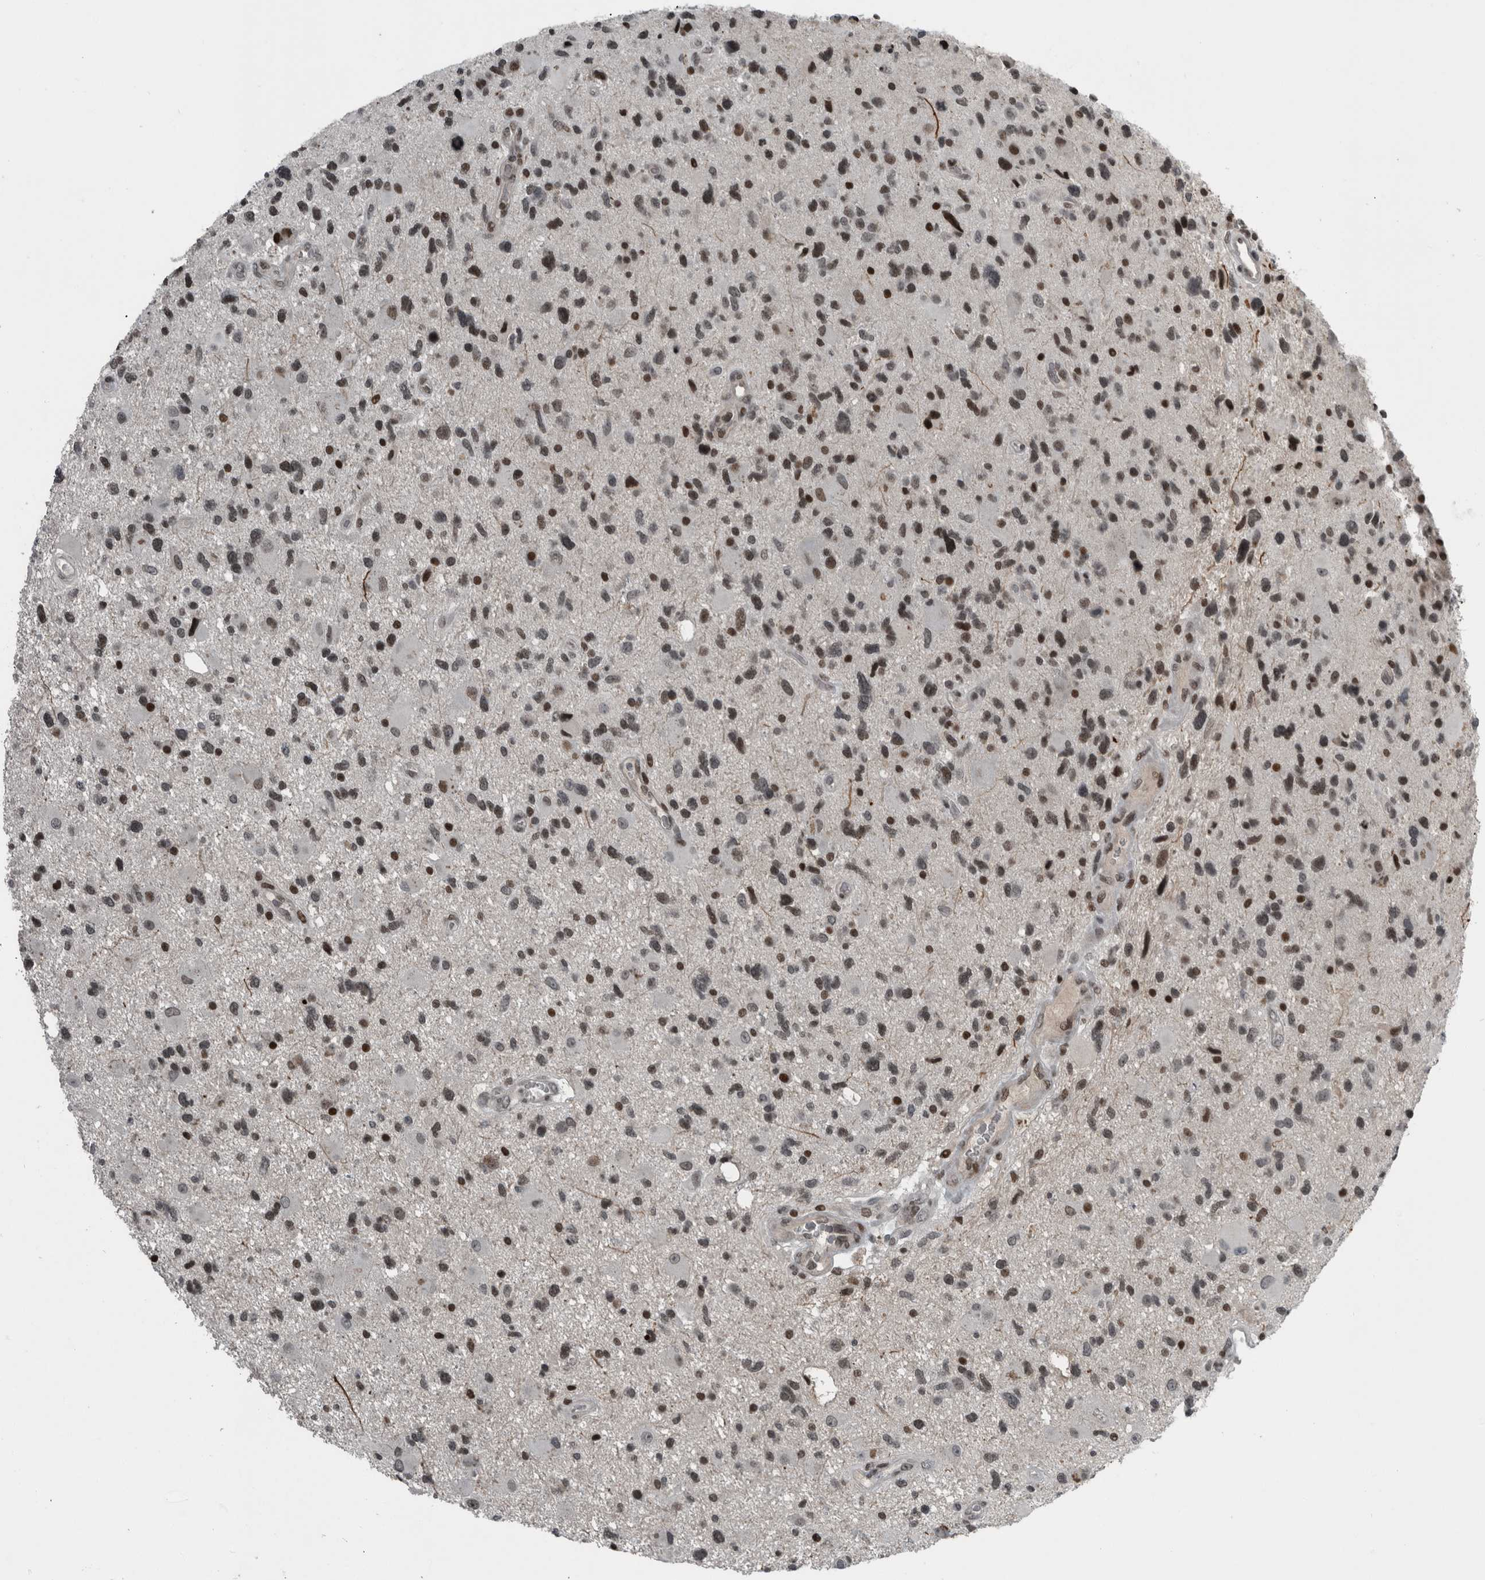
{"staining": {"intensity": "moderate", "quantity": ">75%", "location": "nuclear"}, "tissue": "glioma", "cell_type": "Tumor cells", "image_type": "cancer", "snomed": [{"axis": "morphology", "description": "Glioma, malignant, High grade"}, {"axis": "topography", "description": "Brain"}], "caption": "Approximately >75% of tumor cells in human high-grade glioma (malignant) reveal moderate nuclear protein expression as visualized by brown immunohistochemical staining.", "gene": "UNC50", "patient": {"sex": "male", "age": 33}}